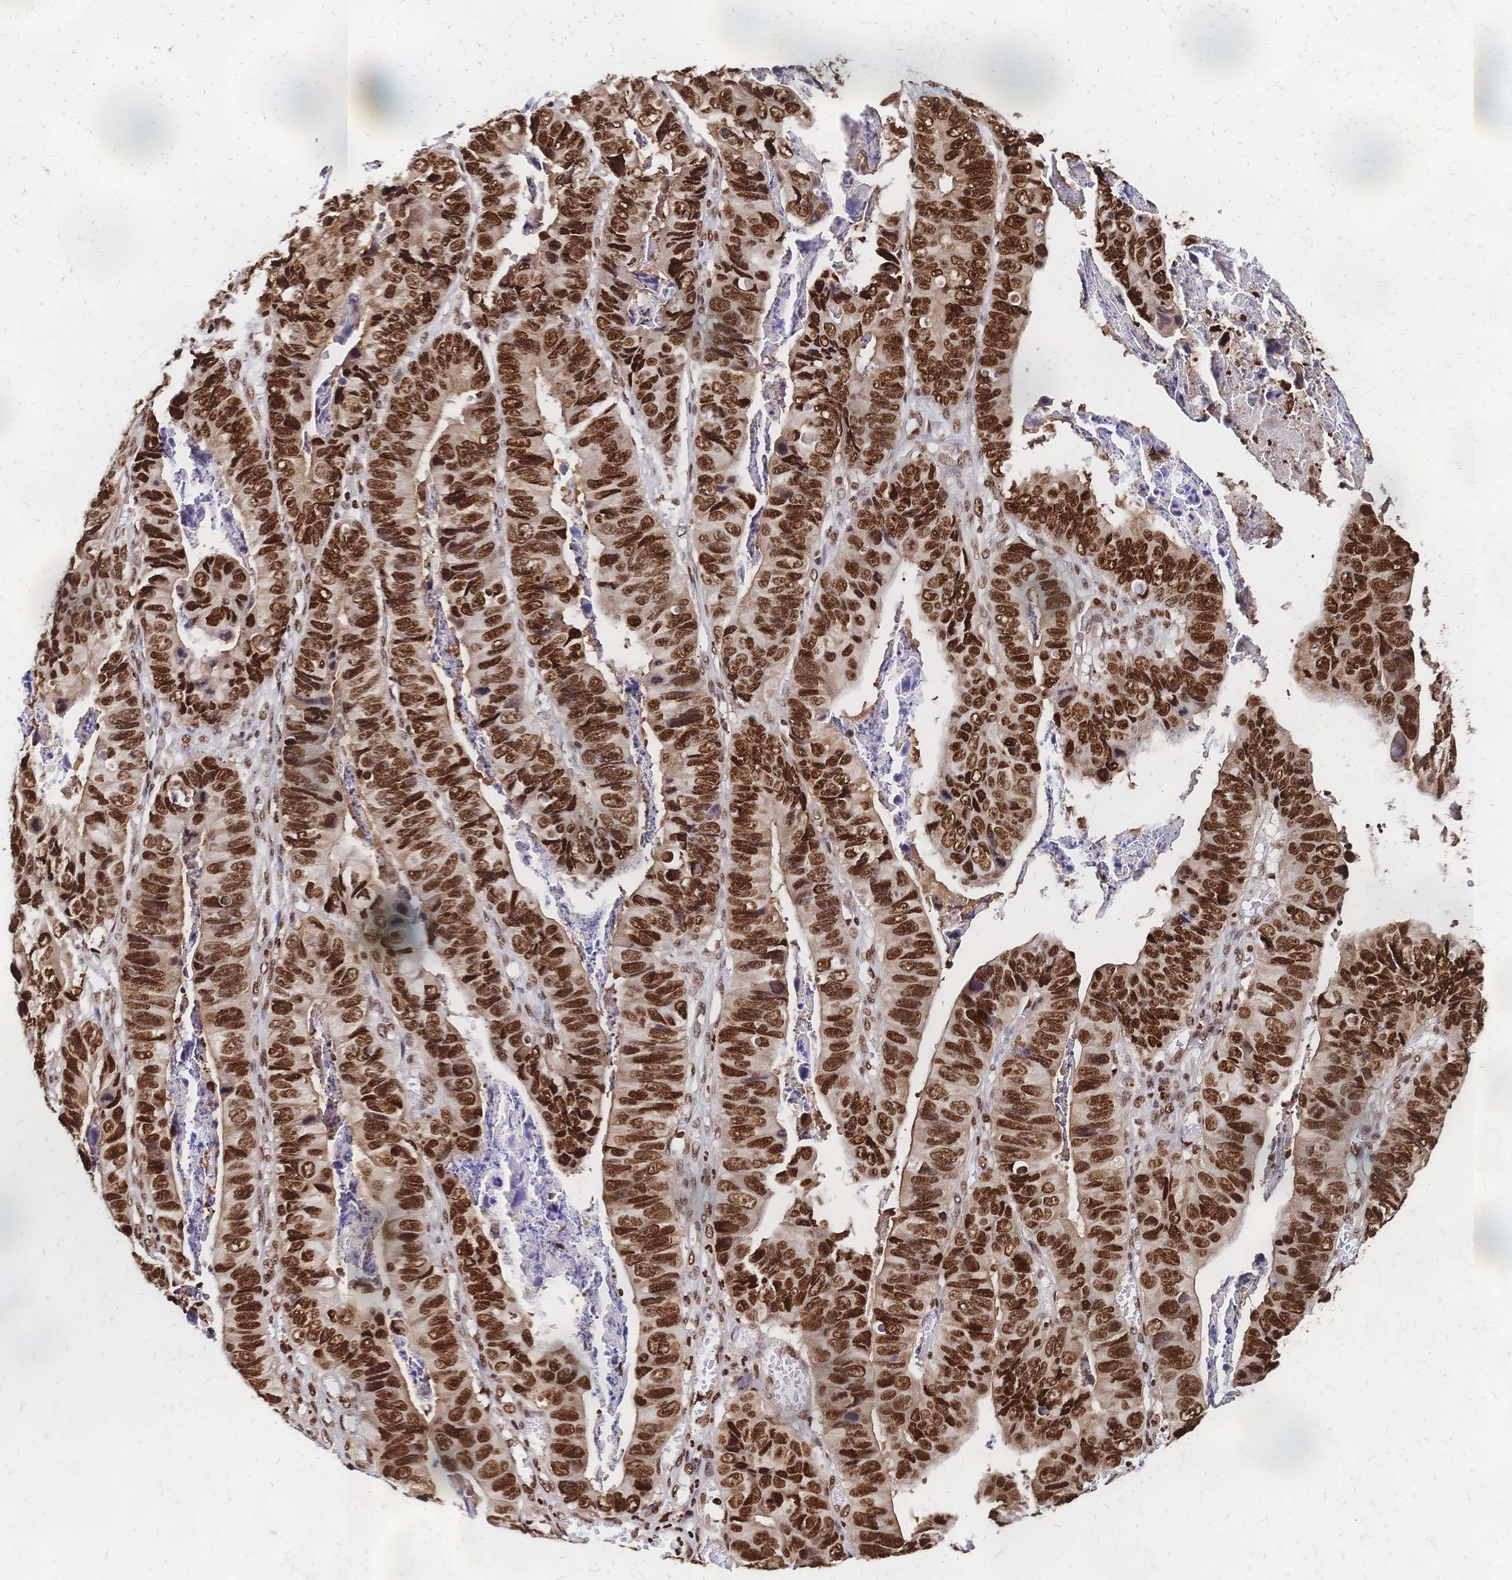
{"staining": {"intensity": "strong", "quantity": ">75%", "location": "nuclear"}, "tissue": "stomach cancer", "cell_type": "Tumor cells", "image_type": "cancer", "snomed": [{"axis": "morphology", "description": "Adenocarcinoma, NOS"}, {"axis": "topography", "description": "Stomach, lower"}], "caption": "This histopathology image shows immunohistochemistry (IHC) staining of stomach cancer (adenocarcinoma), with high strong nuclear expression in about >75% of tumor cells.", "gene": "HDGF", "patient": {"sex": "male", "age": 77}}